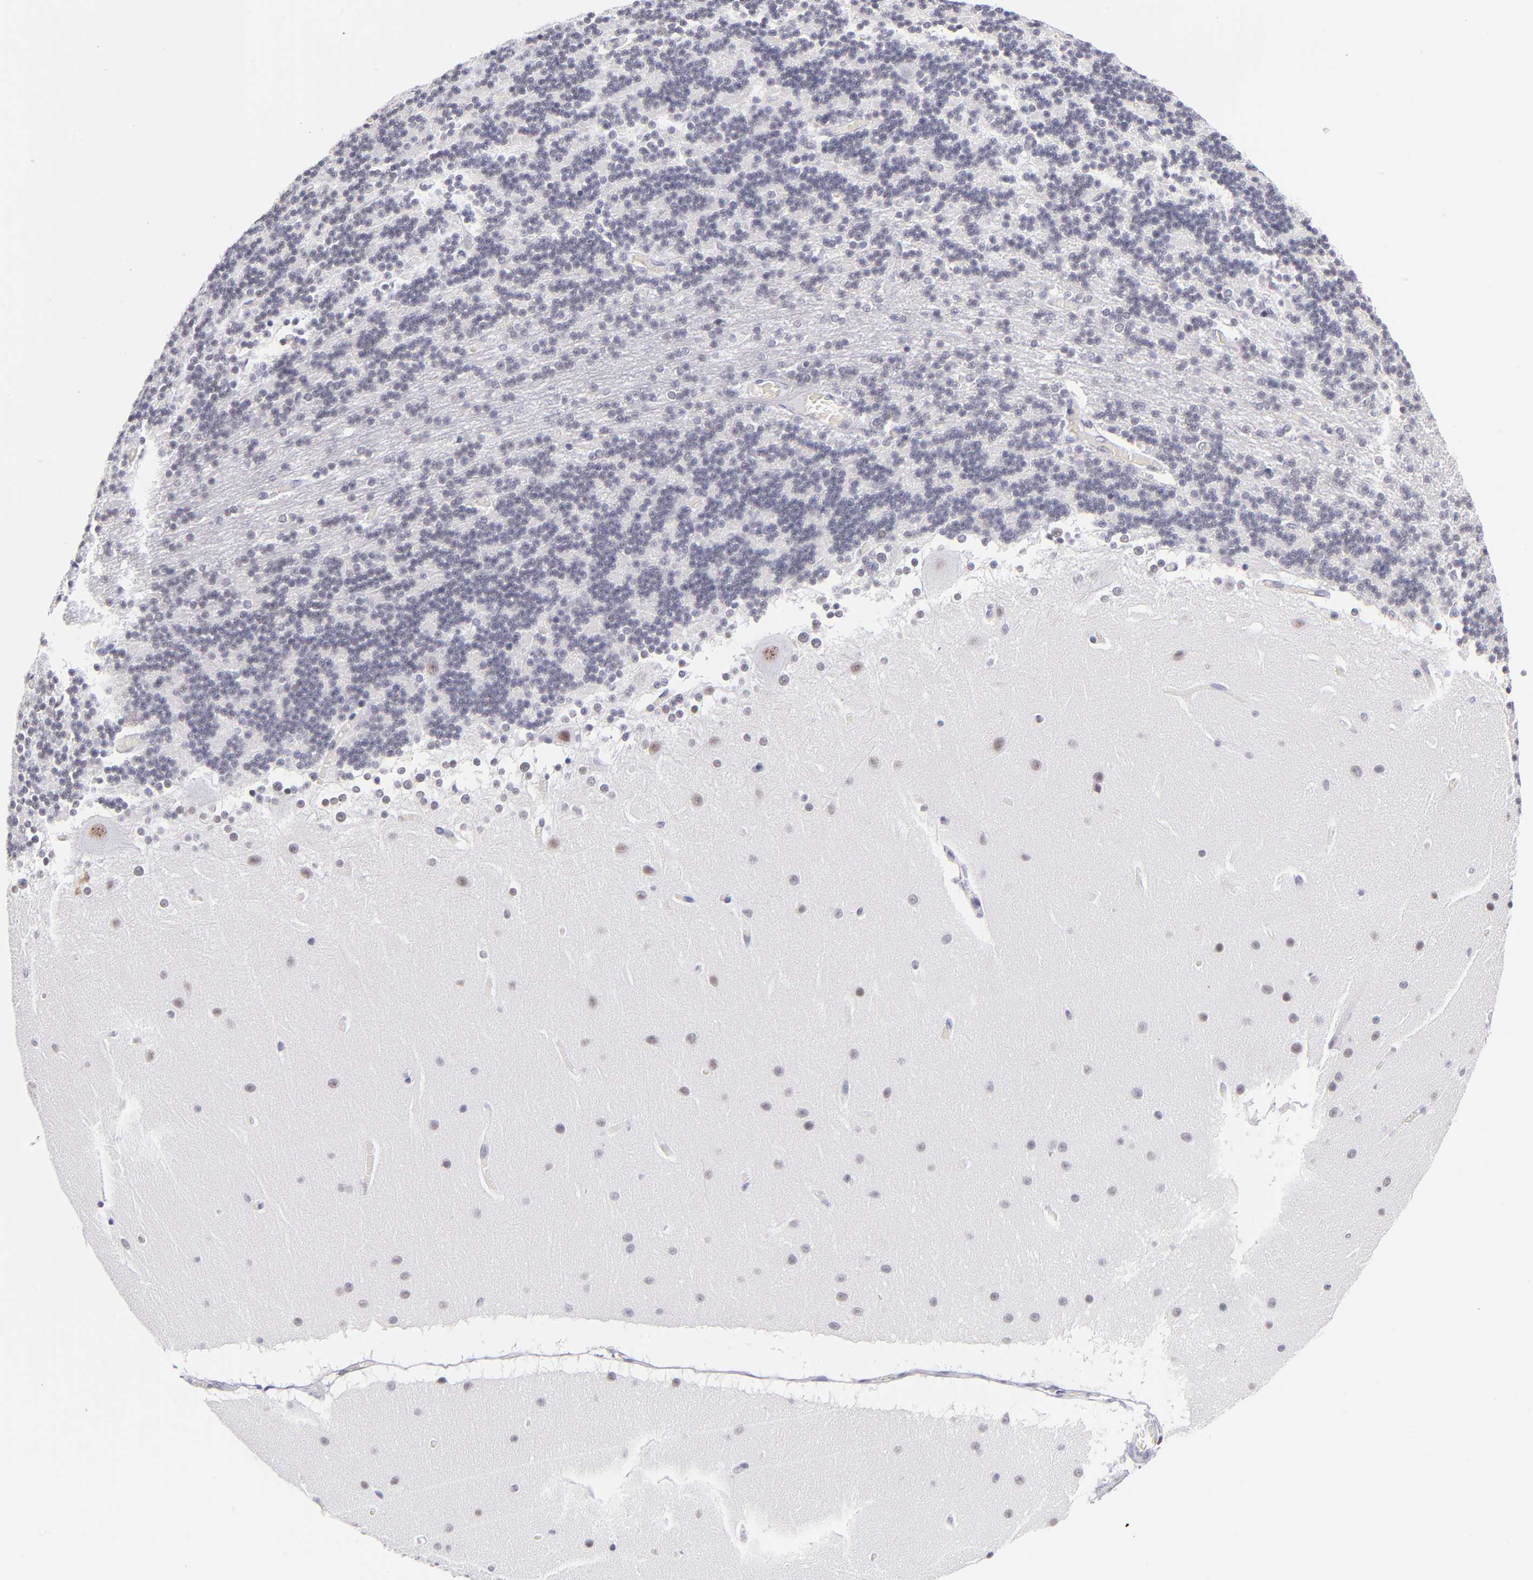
{"staining": {"intensity": "weak", "quantity": "25%-75%", "location": "nuclear"}, "tissue": "cerebellum", "cell_type": "Cells in granular layer", "image_type": "normal", "snomed": [{"axis": "morphology", "description": "Normal tissue, NOS"}, {"axis": "topography", "description": "Cerebellum"}], "caption": "A brown stain highlights weak nuclear positivity of a protein in cells in granular layer of benign cerebellum. The staining is performed using DAB (3,3'-diaminobenzidine) brown chromogen to label protein expression. The nuclei are counter-stained blue using hematoxylin.", "gene": "SNRPB", "patient": {"sex": "female", "age": 54}}